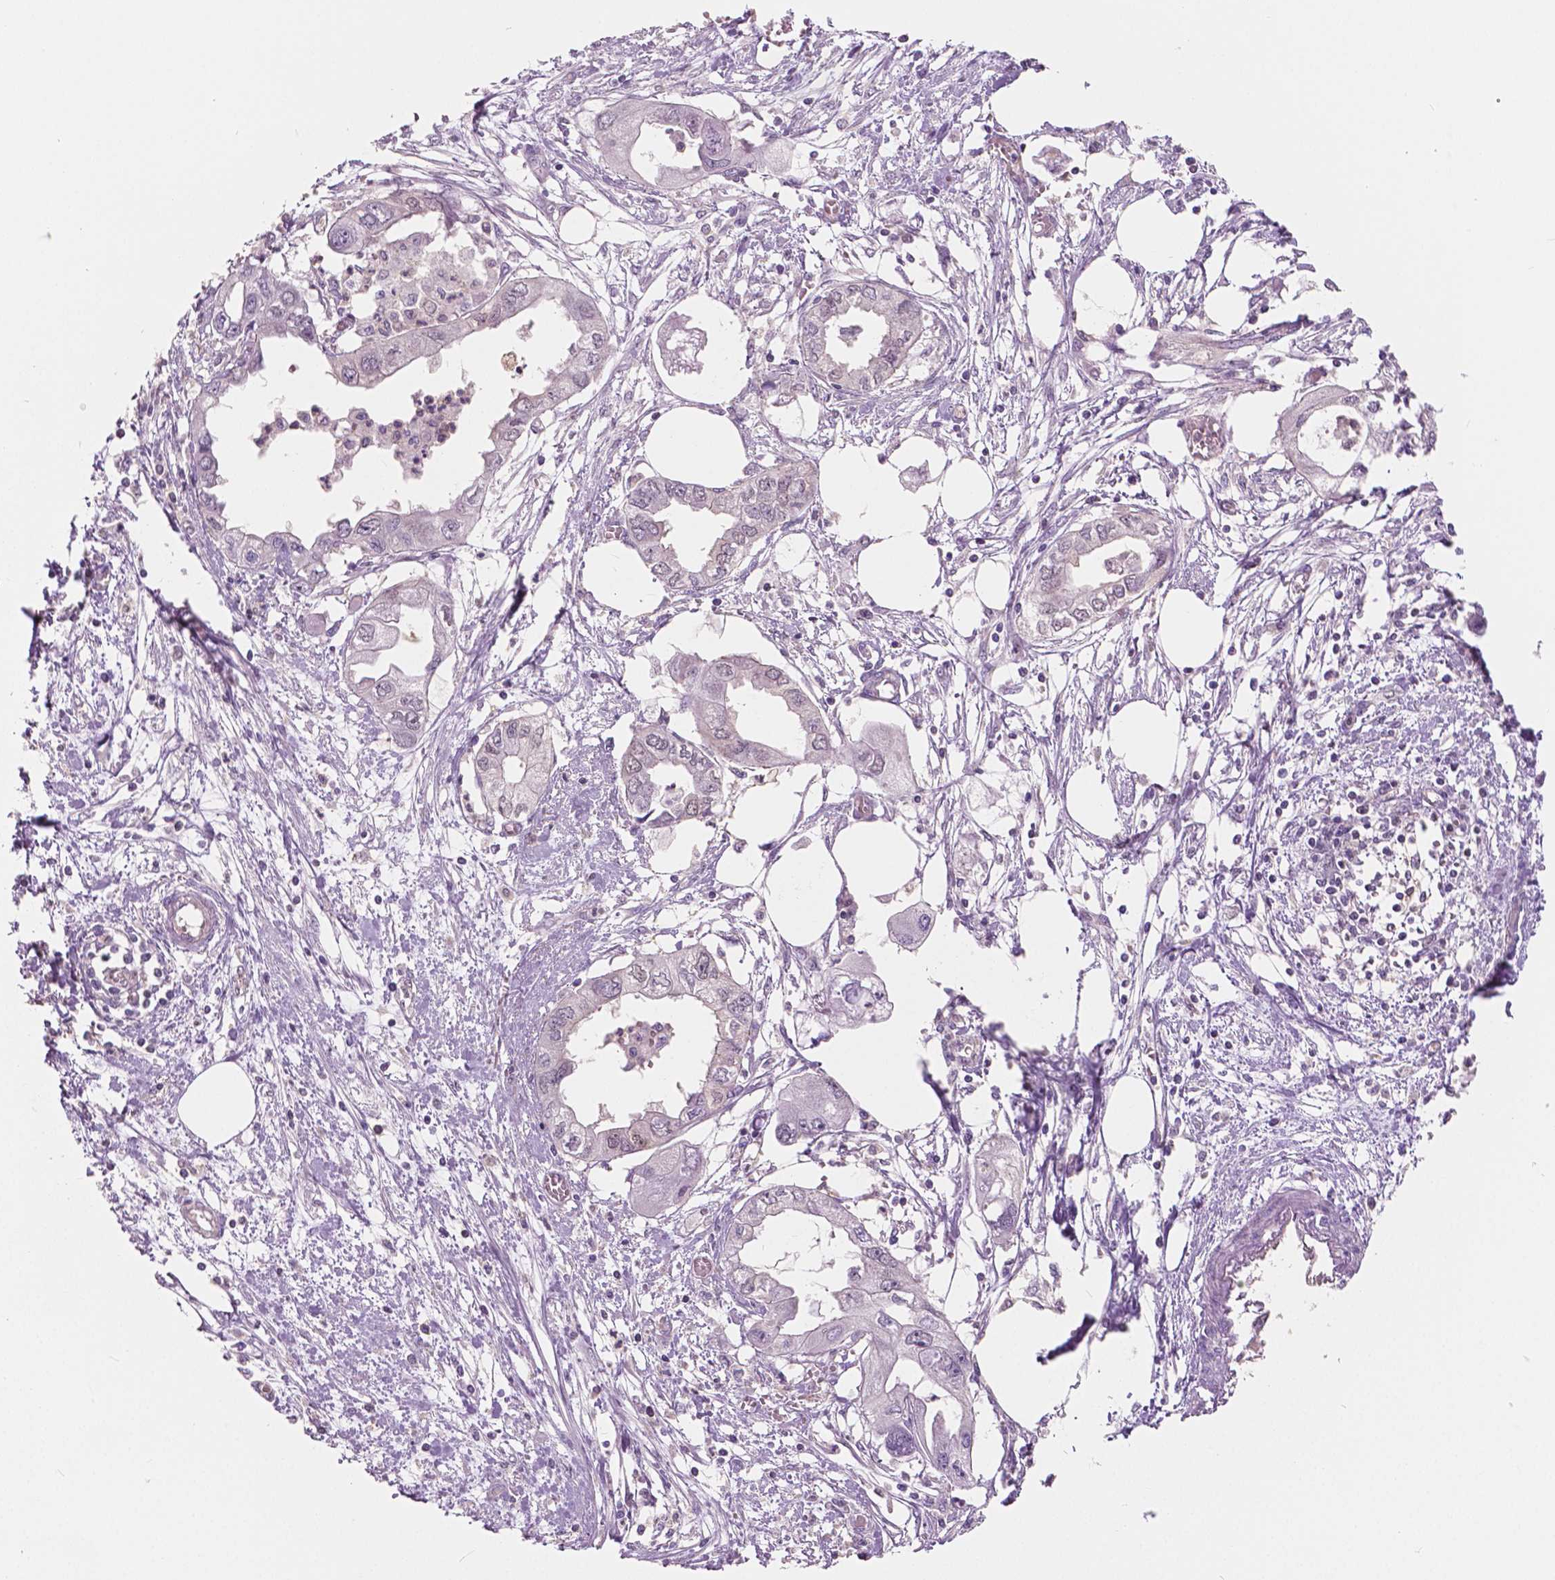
{"staining": {"intensity": "negative", "quantity": "none", "location": "none"}, "tissue": "endometrial cancer", "cell_type": "Tumor cells", "image_type": "cancer", "snomed": [{"axis": "morphology", "description": "Adenocarcinoma, NOS"}, {"axis": "morphology", "description": "Adenocarcinoma, metastatic, NOS"}, {"axis": "topography", "description": "Adipose tissue"}, {"axis": "topography", "description": "Endometrium"}], "caption": "Human endometrial metastatic adenocarcinoma stained for a protein using immunohistochemistry reveals no staining in tumor cells.", "gene": "TKFC", "patient": {"sex": "female", "age": 67}}